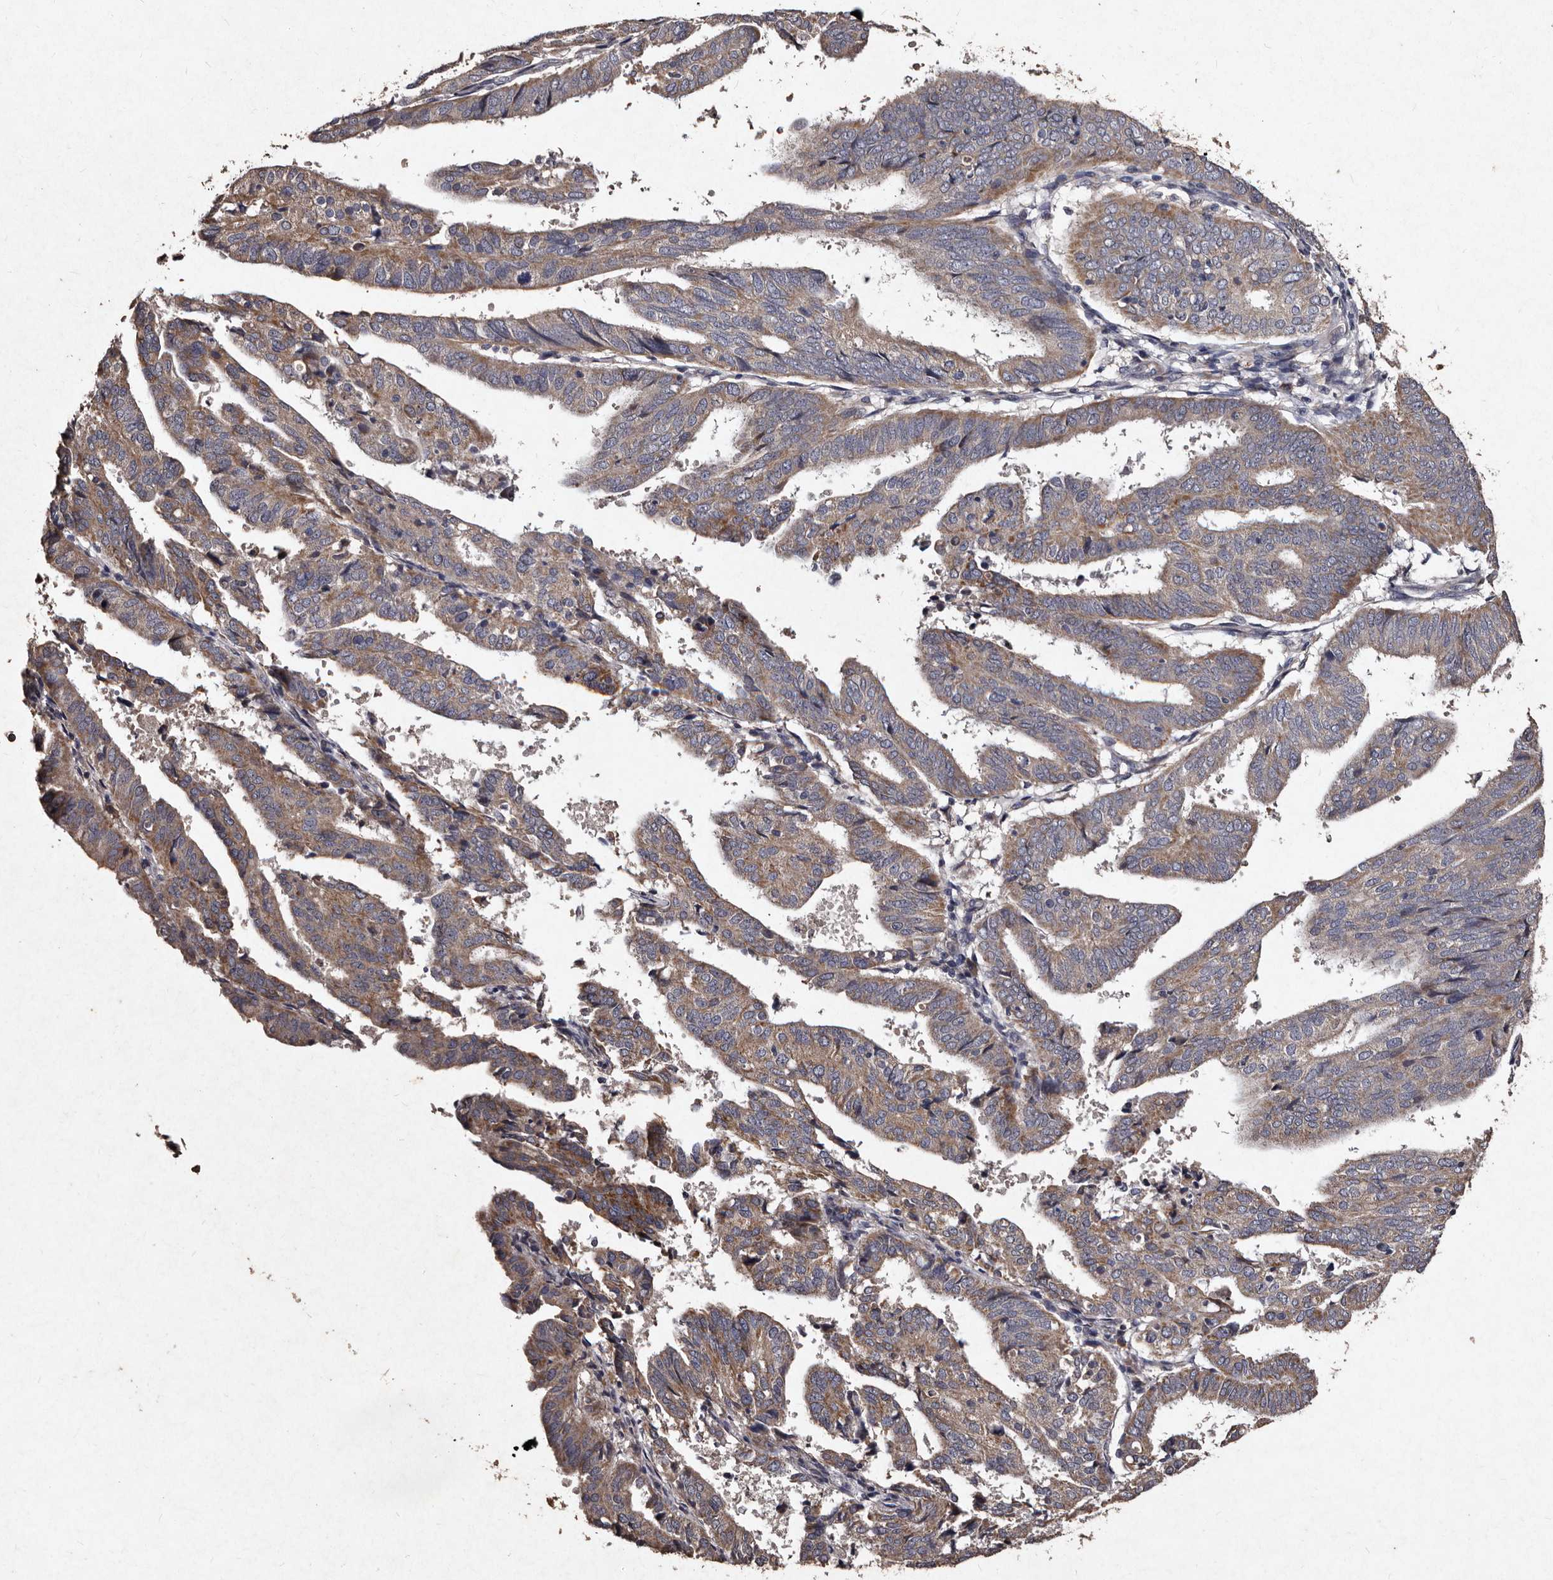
{"staining": {"intensity": "moderate", "quantity": ">75%", "location": "cytoplasmic/membranous"}, "tissue": "endometrial cancer", "cell_type": "Tumor cells", "image_type": "cancer", "snomed": [{"axis": "morphology", "description": "Adenocarcinoma, NOS"}, {"axis": "topography", "description": "Uterus"}], "caption": "Protein staining demonstrates moderate cytoplasmic/membranous expression in approximately >75% of tumor cells in adenocarcinoma (endometrial).", "gene": "TFB1M", "patient": {"sex": "female", "age": 77}}